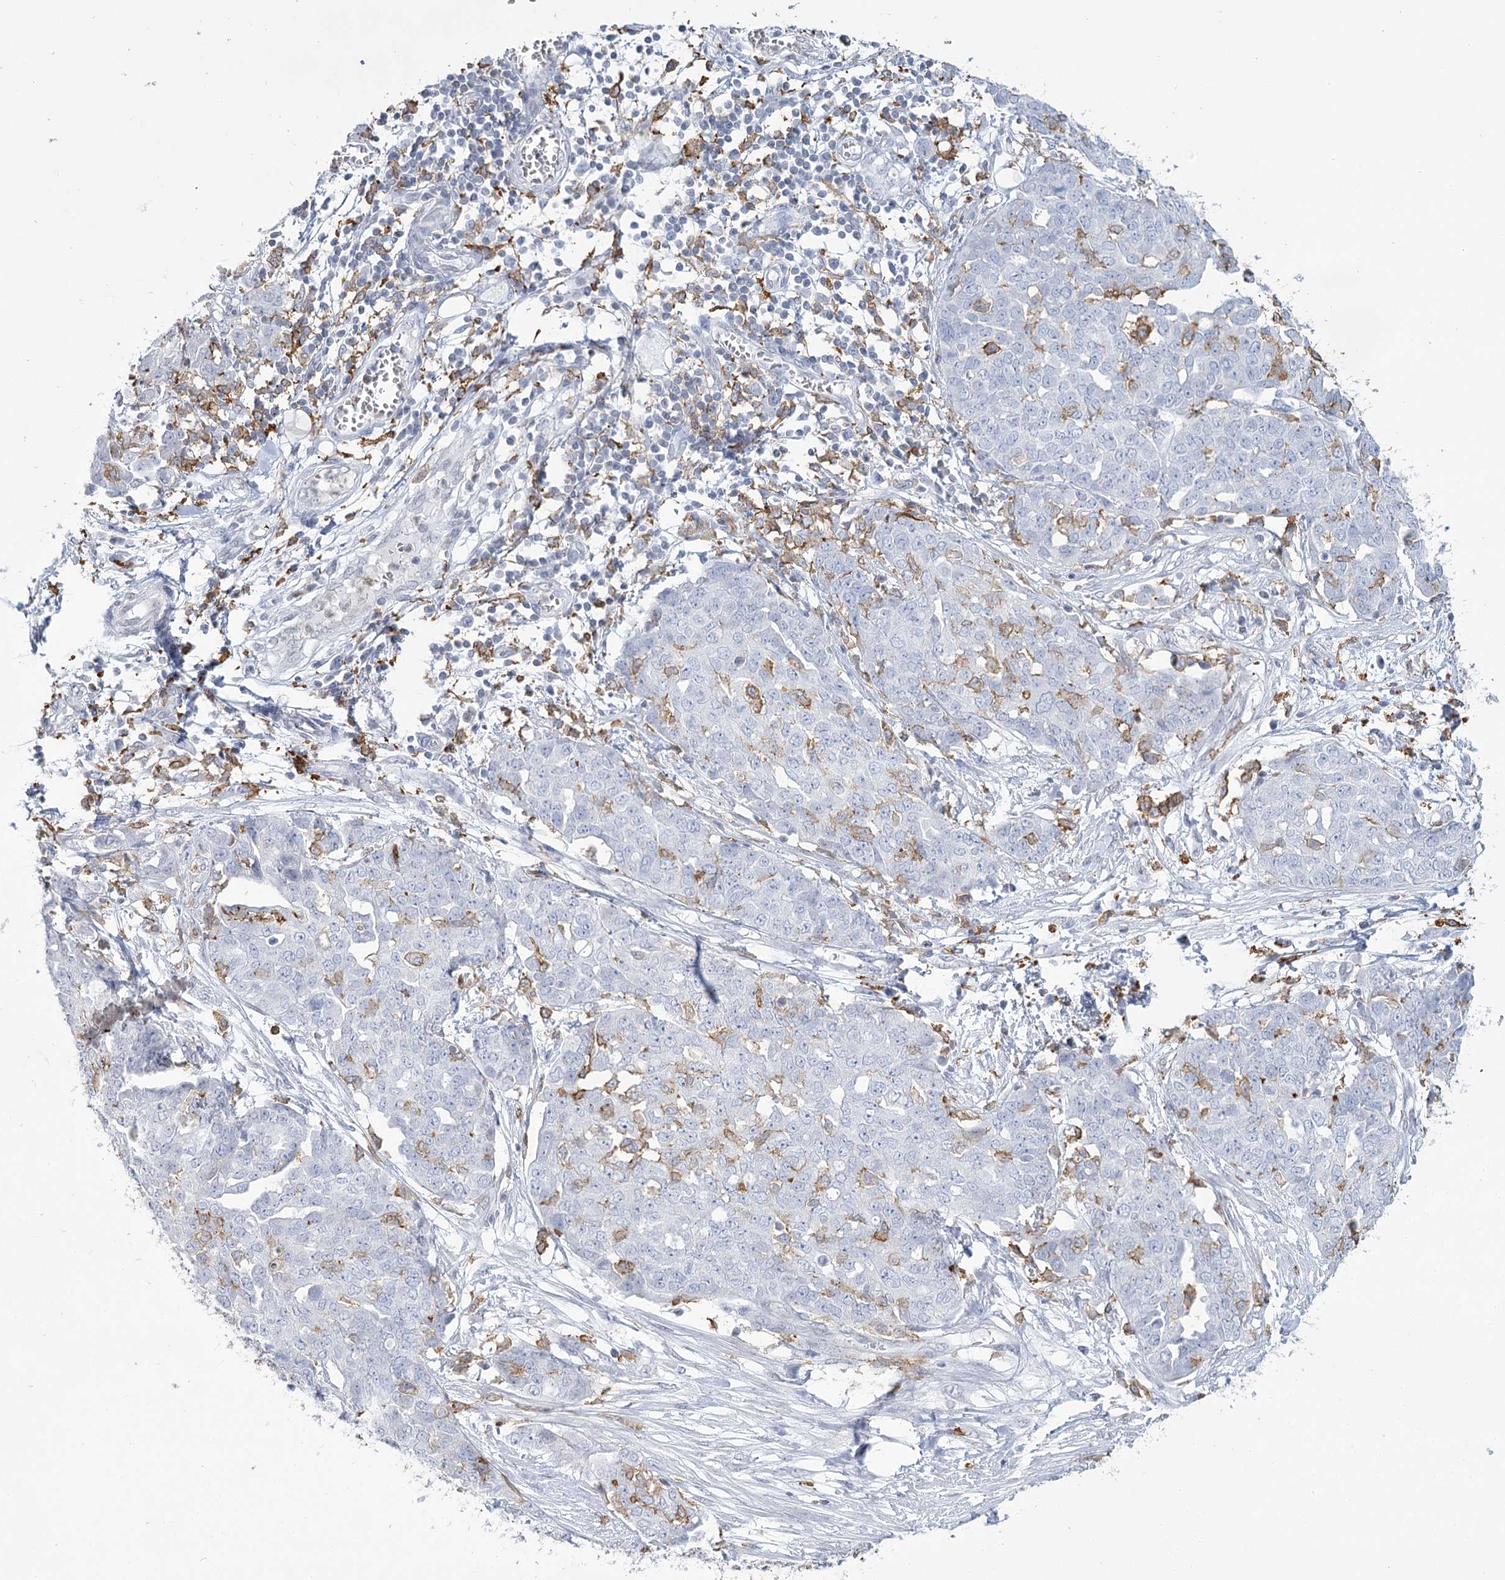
{"staining": {"intensity": "negative", "quantity": "none", "location": "none"}, "tissue": "ovarian cancer", "cell_type": "Tumor cells", "image_type": "cancer", "snomed": [{"axis": "morphology", "description": "Cystadenocarcinoma, serous, NOS"}, {"axis": "topography", "description": "Soft tissue"}, {"axis": "topography", "description": "Ovary"}], "caption": "This is an immunohistochemistry image of human ovarian cancer (serous cystadenocarcinoma). There is no staining in tumor cells.", "gene": "C11orf1", "patient": {"sex": "female", "age": 57}}